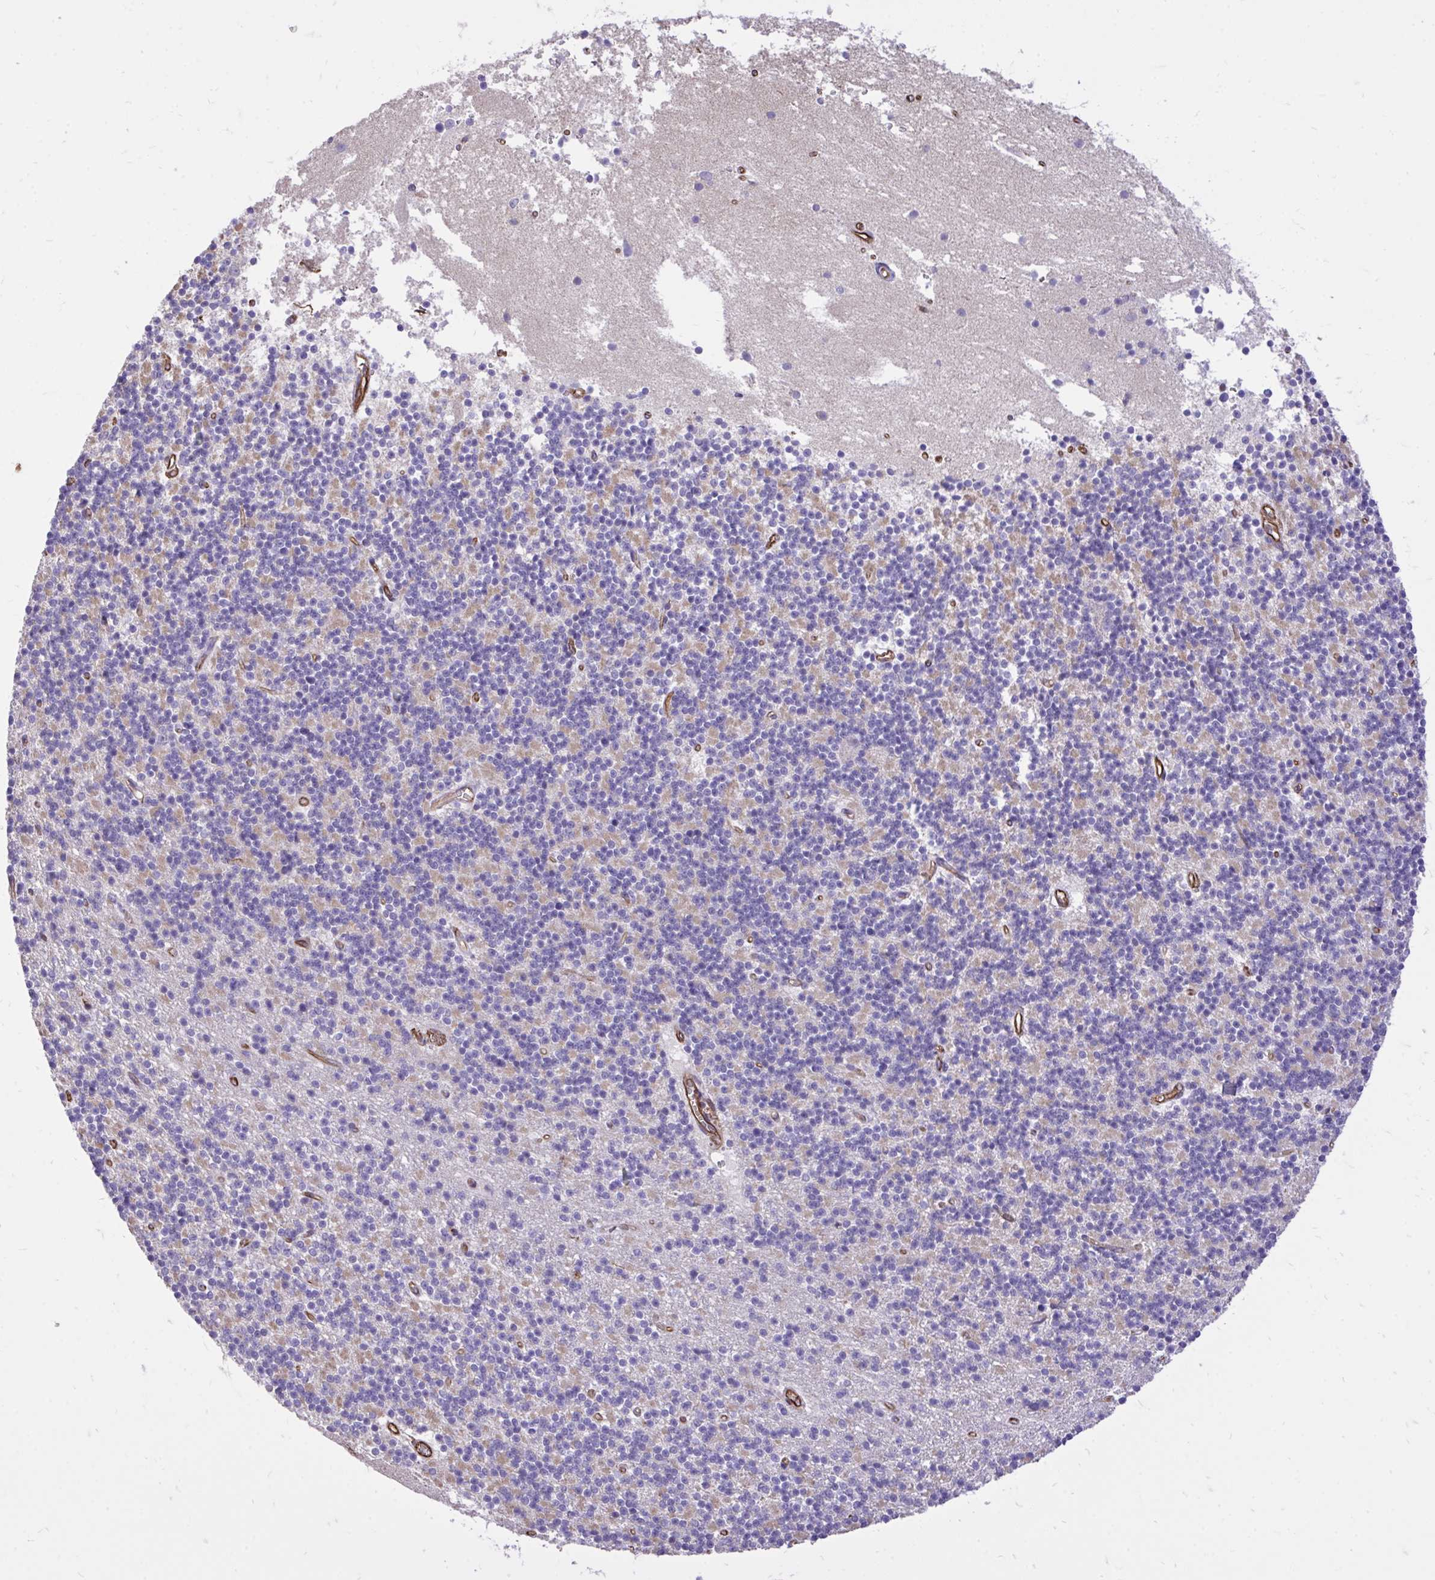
{"staining": {"intensity": "weak", "quantity": "<25%", "location": "cytoplasmic/membranous"}, "tissue": "cerebellum", "cell_type": "Cells in granular layer", "image_type": "normal", "snomed": [{"axis": "morphology", "description": "Normal tissue, NOS"}, {"axis": "topography", "description": "Cerebellum"}], "caption": "Immunohistochemical staining of benign cerebellum displays no significant positivity in cells in granular layer.", "gene": "RNF103", "patient": {"sex": "male", "age": 54}}